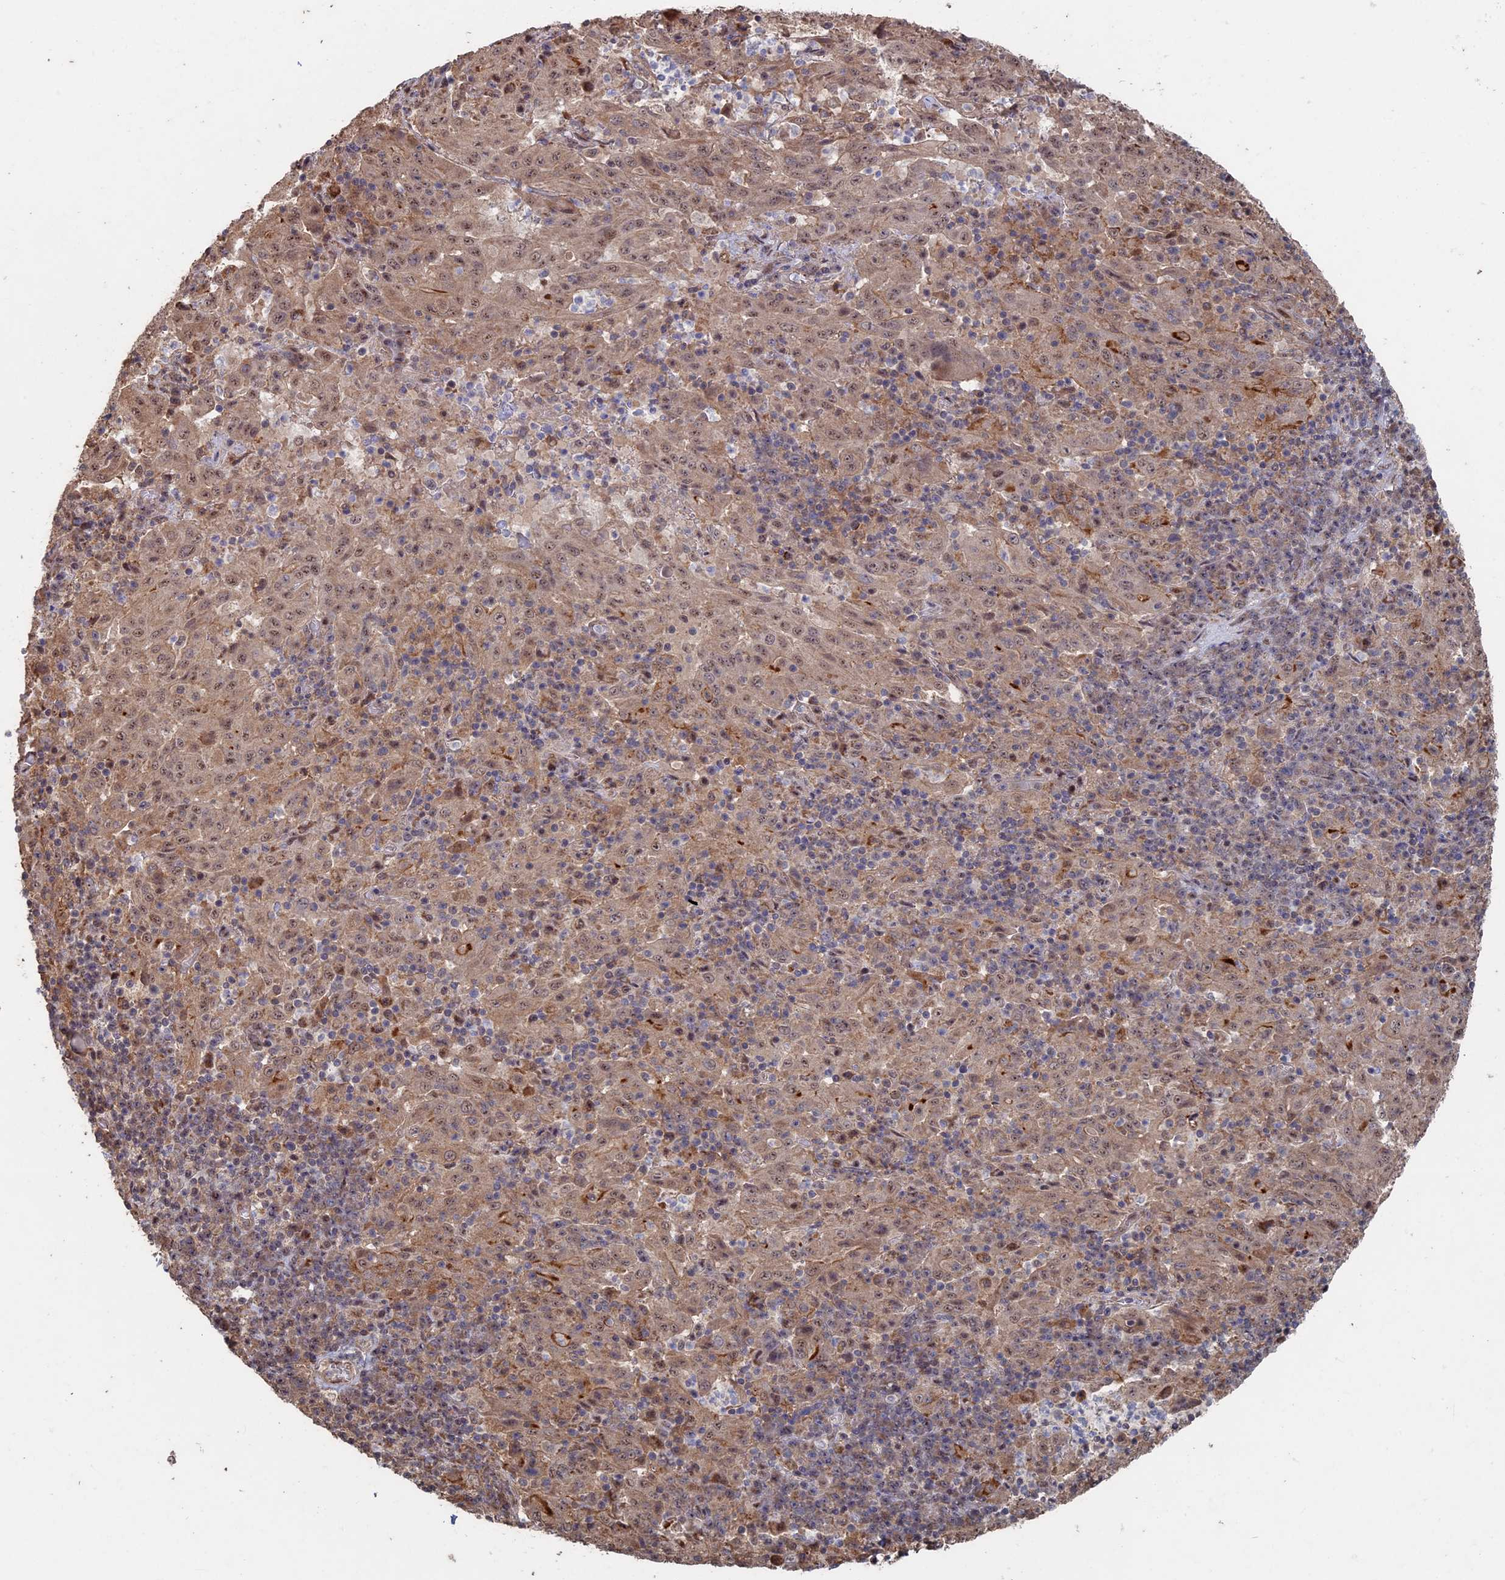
{"staining": {"intensity": "moderate", "quantity": ">75%", "location": "cytoplasmic/membranous,nuclear"}, "tissue": "pancreatic cancer", "cell_type": "Tumor cells", "image_type": "cancer", "snomed": [{"axis": "morphology", "description": "Adenocarcinoma, NOS"}, {"axis": "topography", "description": "Pancreas"}], "caption": "This is a micrograph of immunohistochemistry staining of adenocarcinoma (pancreatic), which shows moderate expression in the cytoplasmic/membranous and nuclear of tumor cells.", "gene": "KIAA1328", "patient": {"sex": "male", "age": 63}}